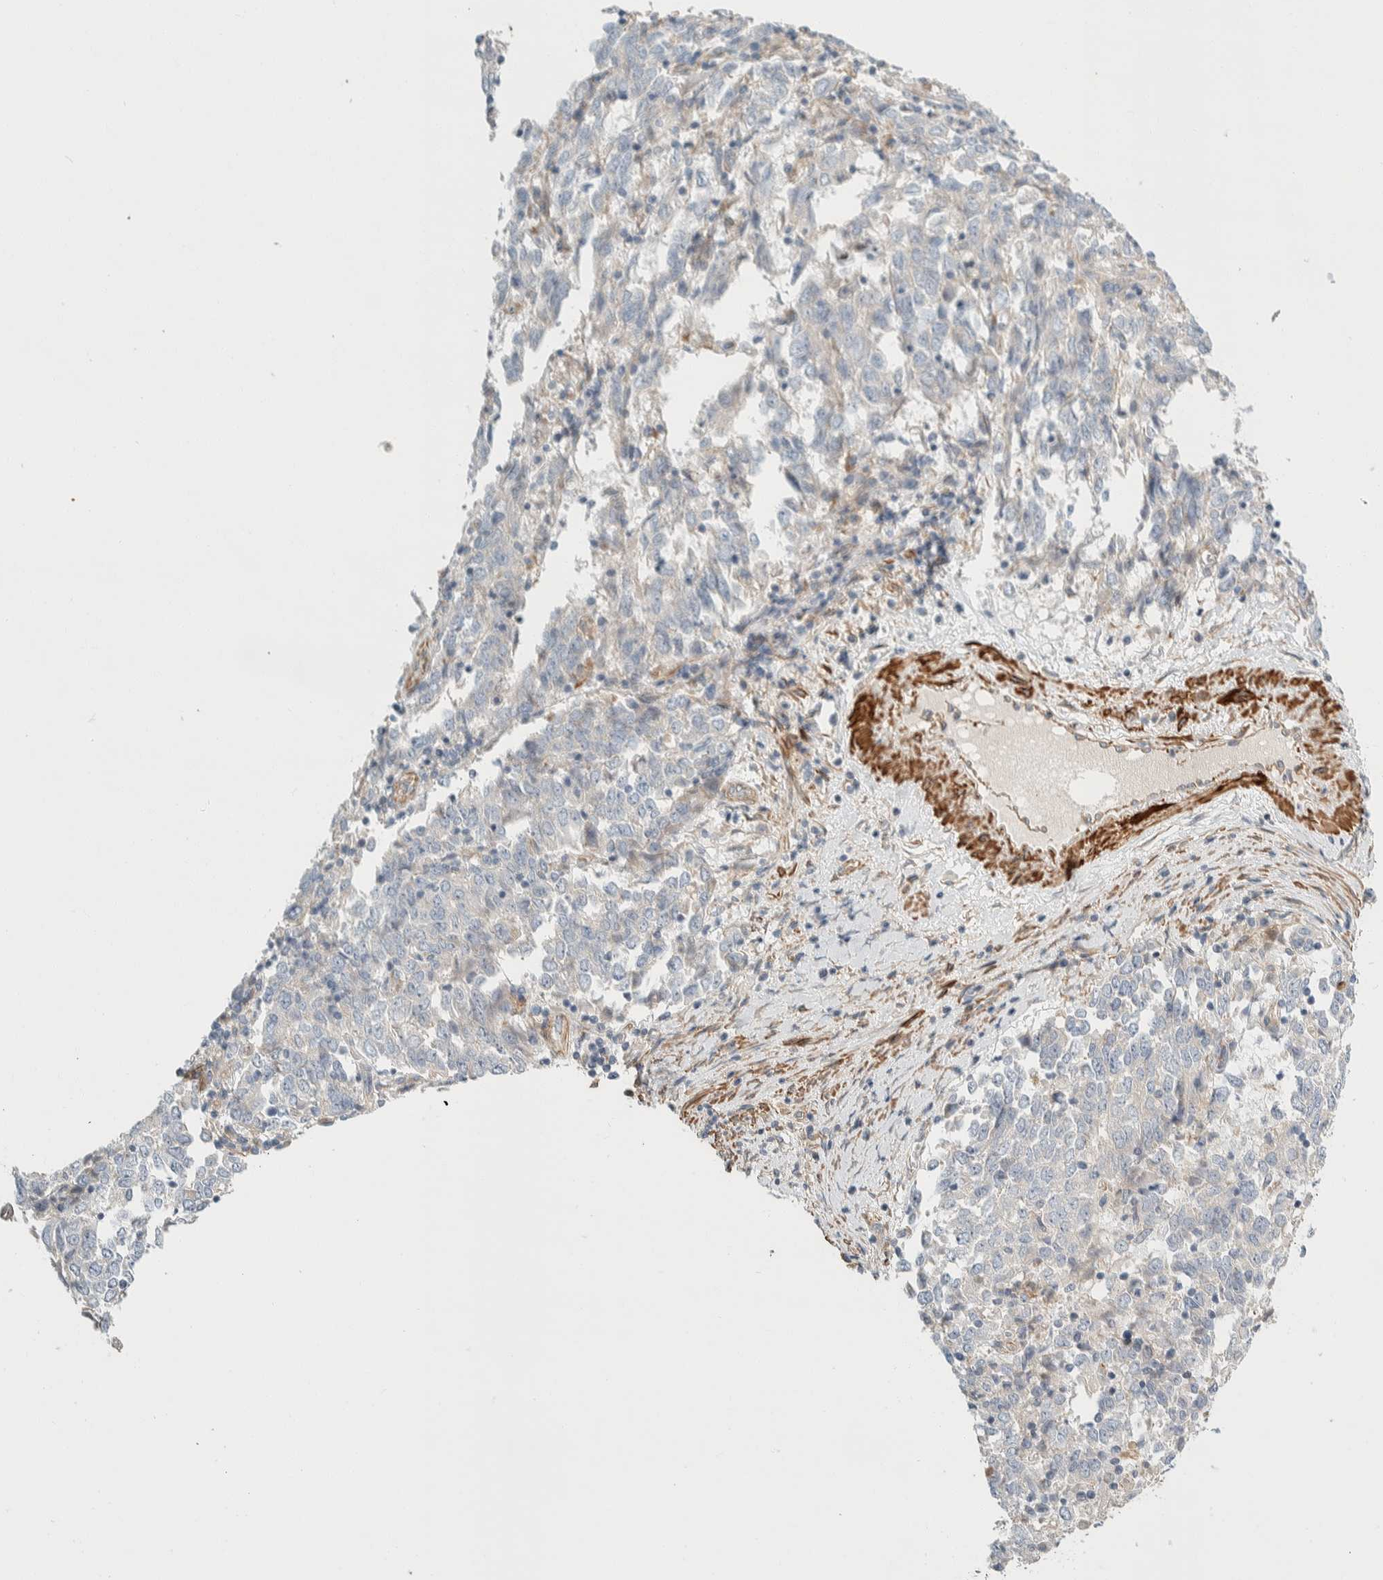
{"staining": {"intensity": "negative", "quantity": "none", "location": "none"}, "tissue": "endometrial cancer", "cell_type": "Tumor cells", "image_type": "cancer", "snomed": [{"axis": "morphology", "description": "Adenocarcinoma, NOS"}, {"axis": "topography", "description": "Endometrium"}], "caption": "This is an IHC photomicrograph of human endometrial adenocarcinoma. There is no expression in tumor cells.", "gene": "CDR2", "patient": {"sex": "female", "age": 80}}